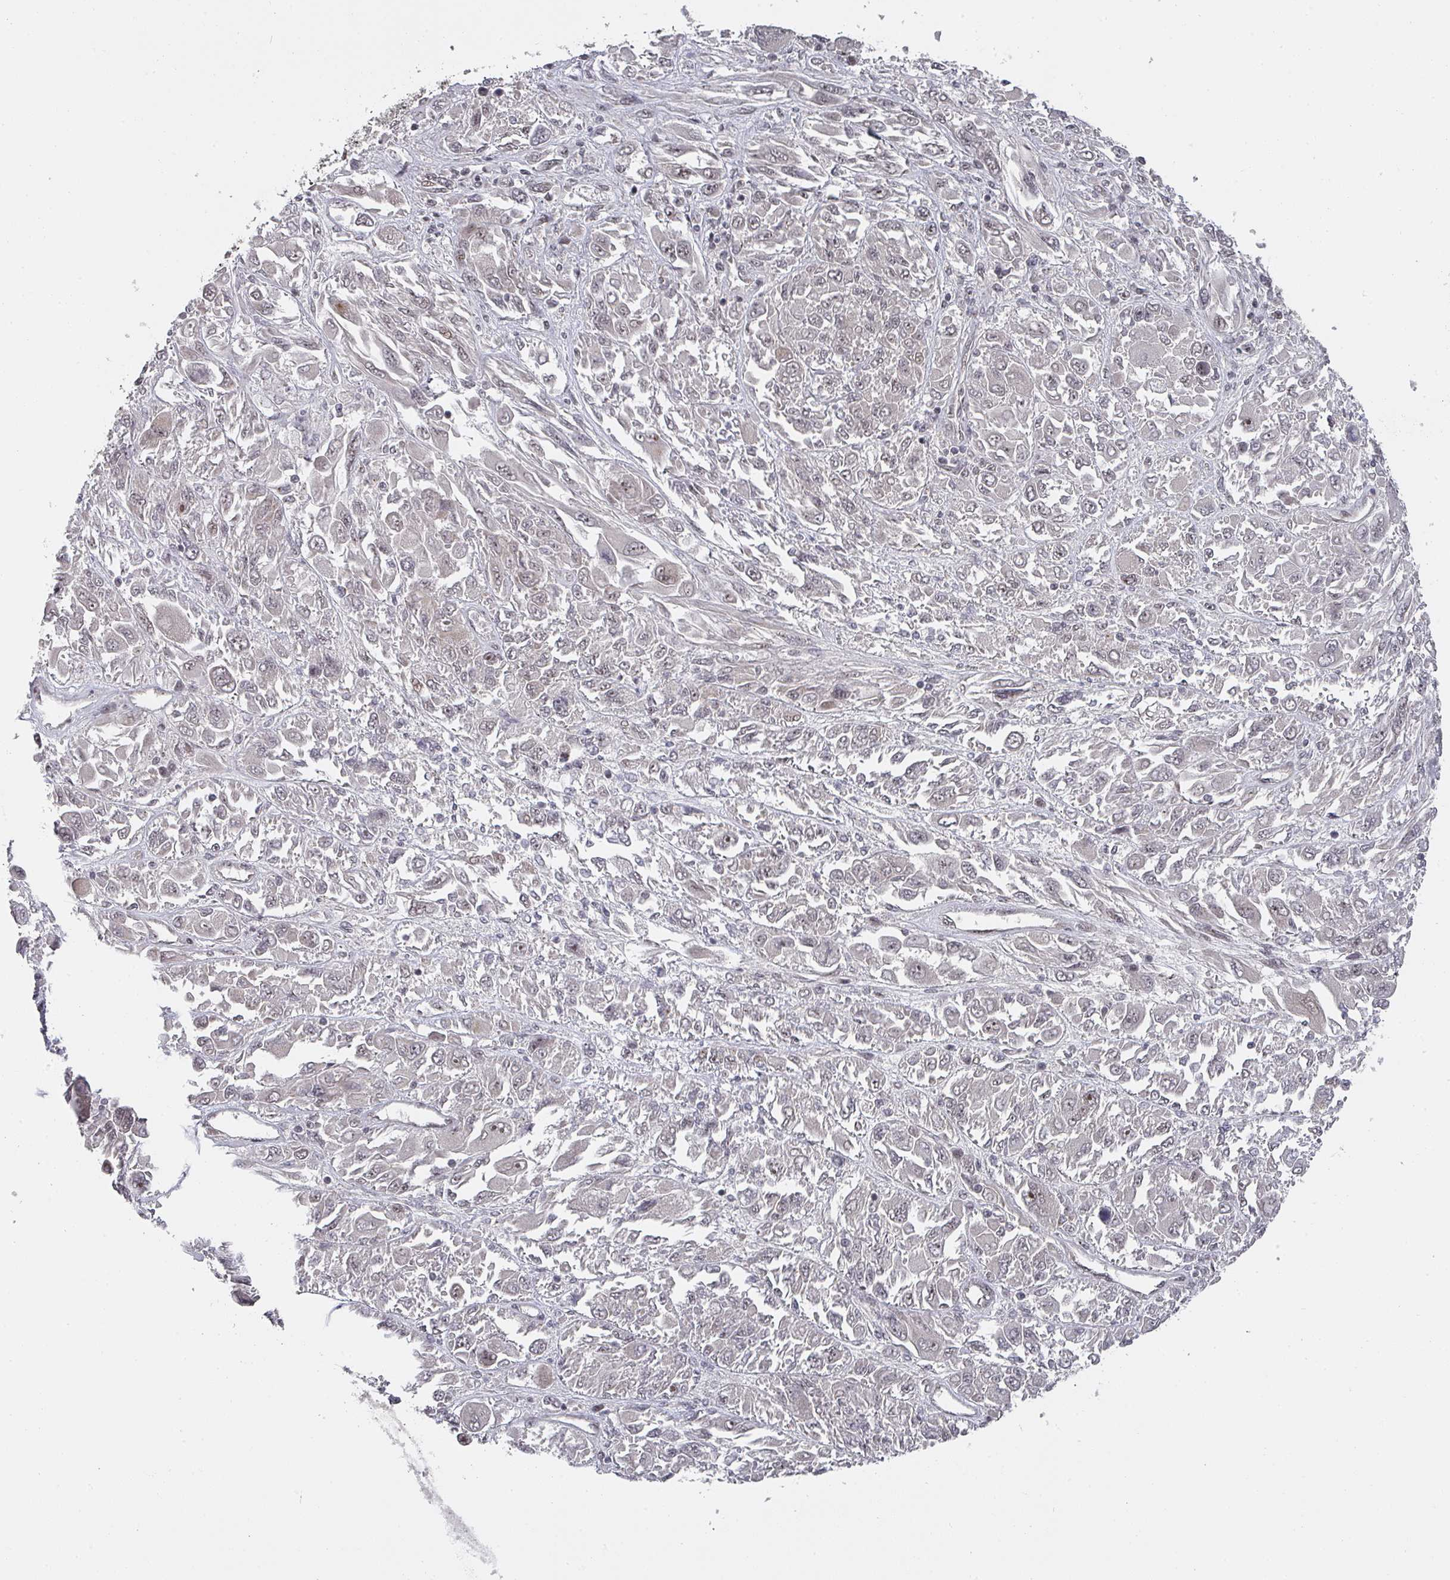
{"staining": {"intensity": "weak", "quantity": "<25%", "location": "nuclear"}, "tissue": "melanoma", "cell_type": "Tumor cells", "image_type": "cancer", "snomed": [{"axis": "morphology", "description": "Malignant melanoma, NOS"}, {"axis": "topography", "description": "Skin"}], "caption": "Image shows no significant protein staining in tumor cells of malignant melanoma. Brightfield microscopy of IHC stained with DAB (brown) and hematoxylin (blue), captured at high magnification.", "gene": "KIF1C", "patient": {"sex": "female", "age": 91}}